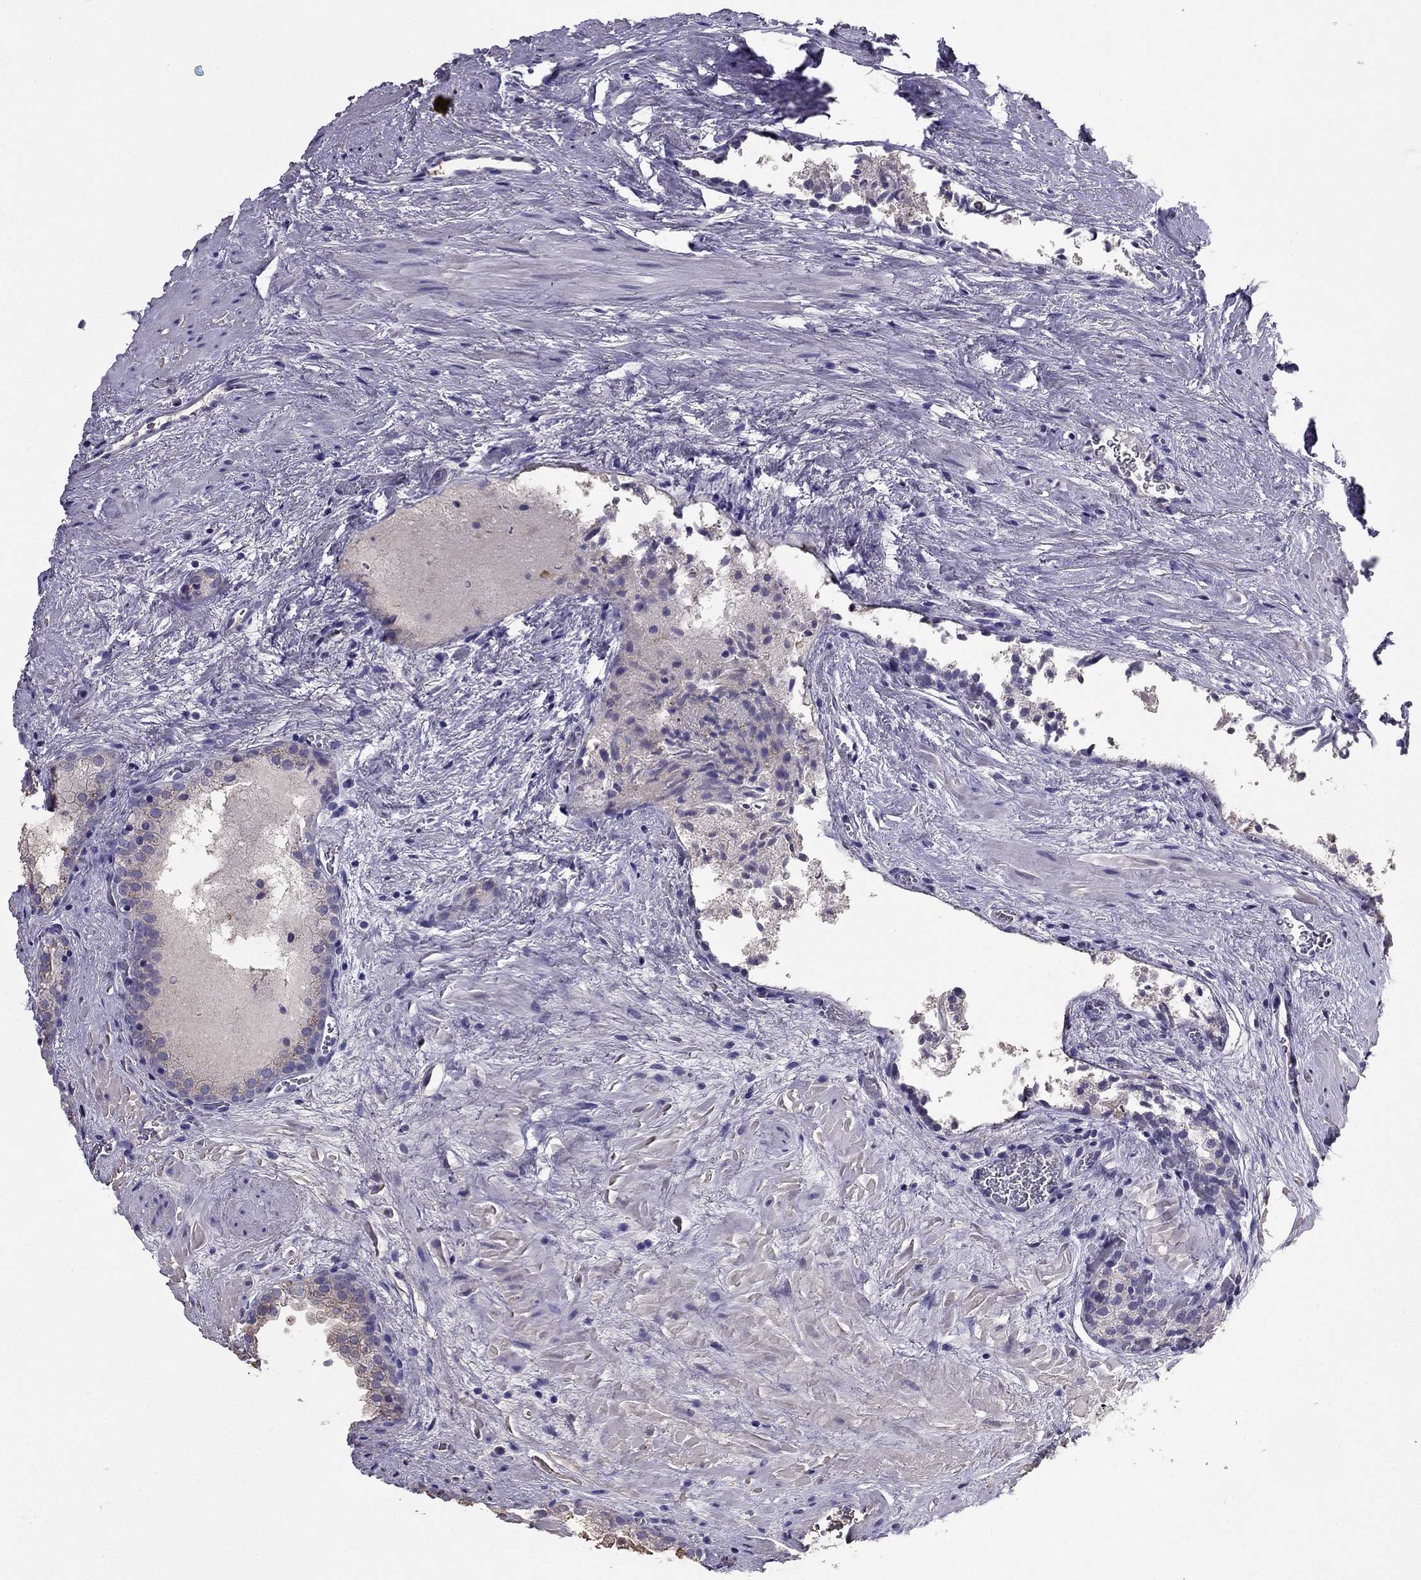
{"staining": {"intensity": "weak", "quantity": "25%-75%", "location": "cytoplasmic/membranous"}, "tissue": "prostate cancer", "cell_type": "Tumor cells", "image_type": "cancer", "snomed": [{"axis": "morphology", "description": "Adenocarcinoma, NOS"}, {"axis": "topography", "description": "Prostate"}], "caption": "Human prostate cancer stained with a brown dye shows weak cytoplasmic/membranous positive expression in approximately 25%-75% of tumor cells.", "gene": "TBC1D21", "patient": {"sex": "male", "age": 66}}